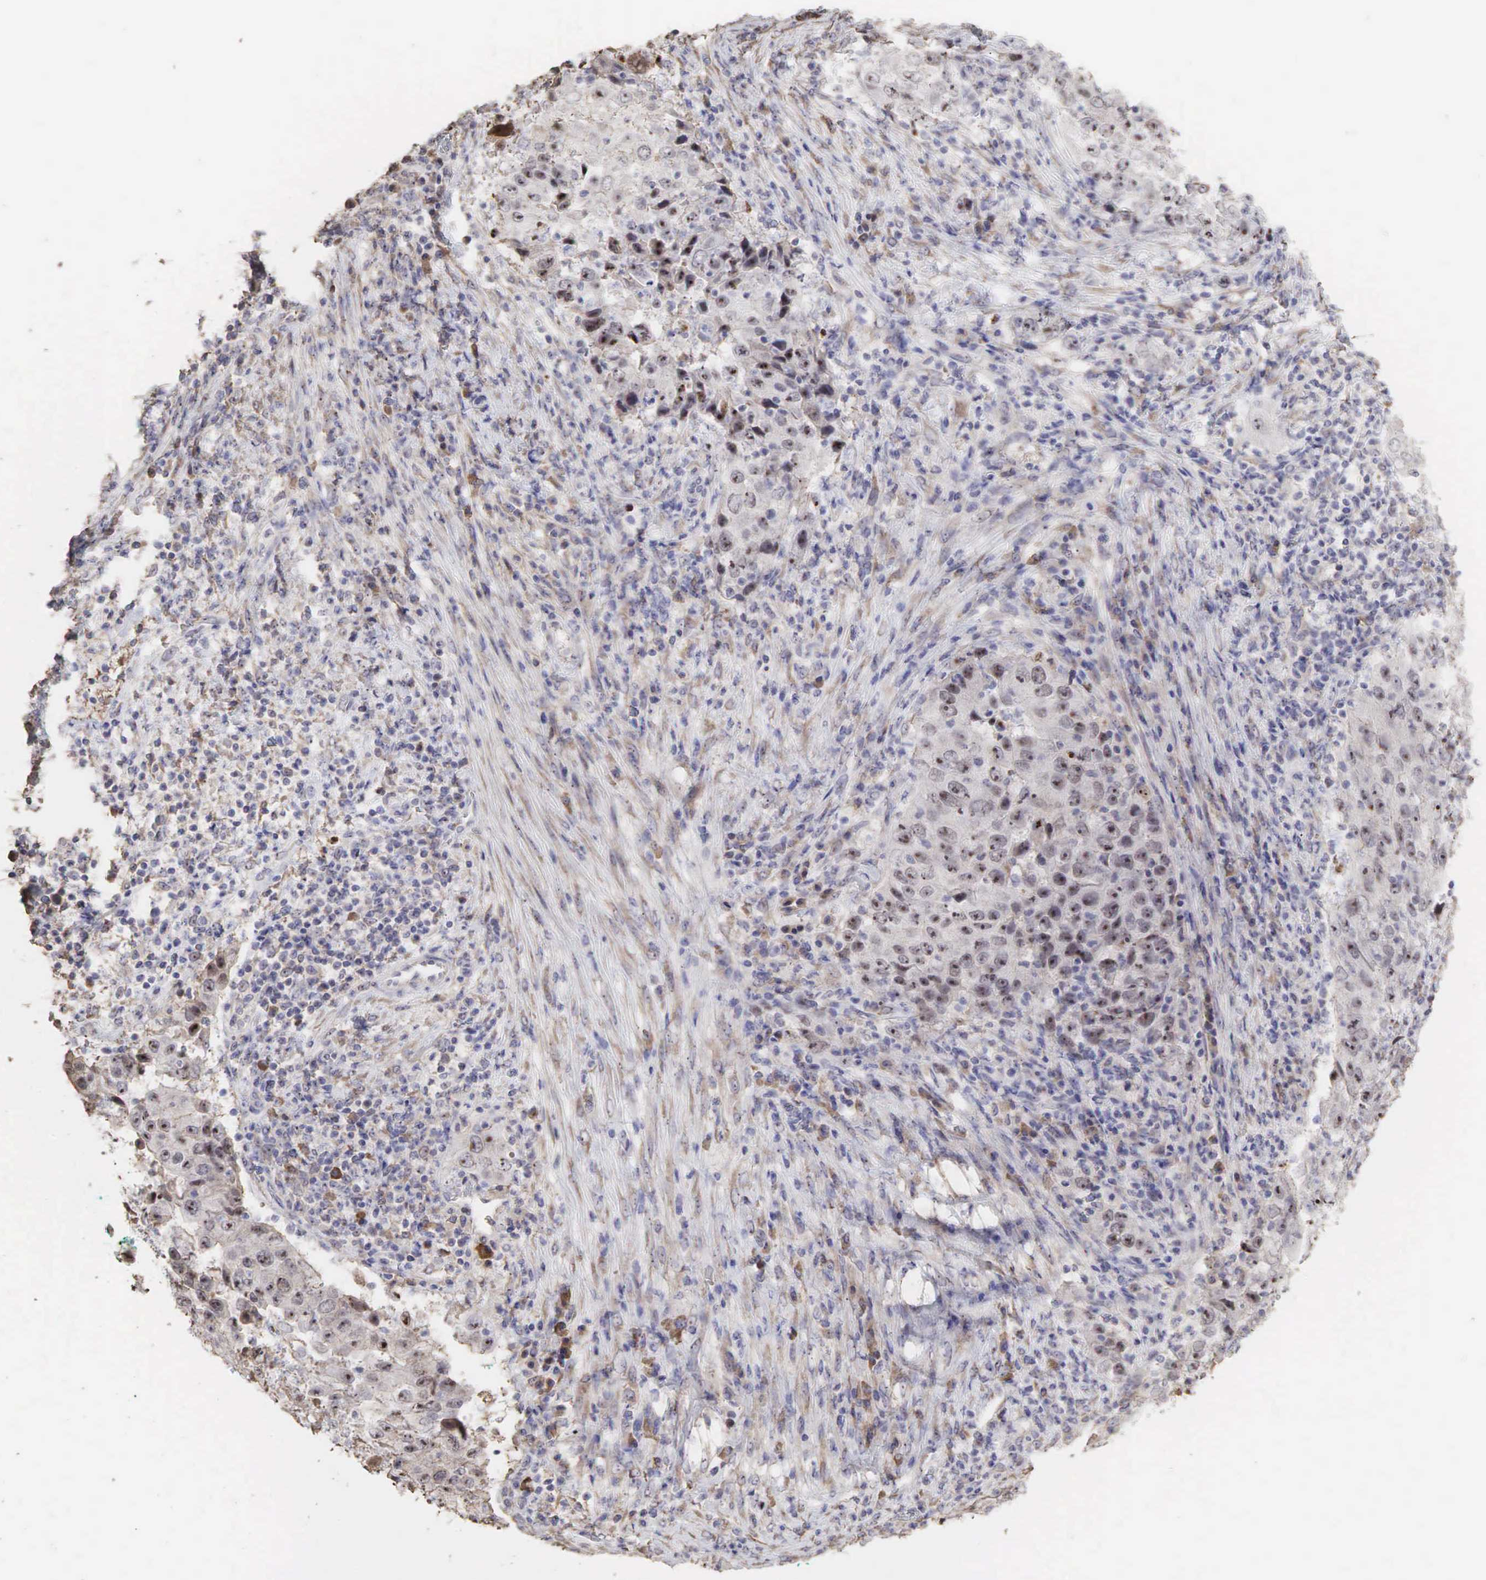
{"staining": {"intensity": "strong", "quantity": ">75%", "location": "cytoplasmic/membranous,nuclear"}, "tissue": "lung cancer", "cell_type": "Tumor cells", "image_type": "cancer", "snomed": [{"axis": "morphology", "description": "Squamous cell carcinoma, NOS"}, {"axis": "topography", "description": "Lung"}], "caption": "Human lung cancer stained with a brown dye demonstrates strong cytoplasmic/membranous and nuclear positive expression in approximately >75% of tumor cells.", "gene": "DKC1", "patient": {"sex": "male", "age": 64}}